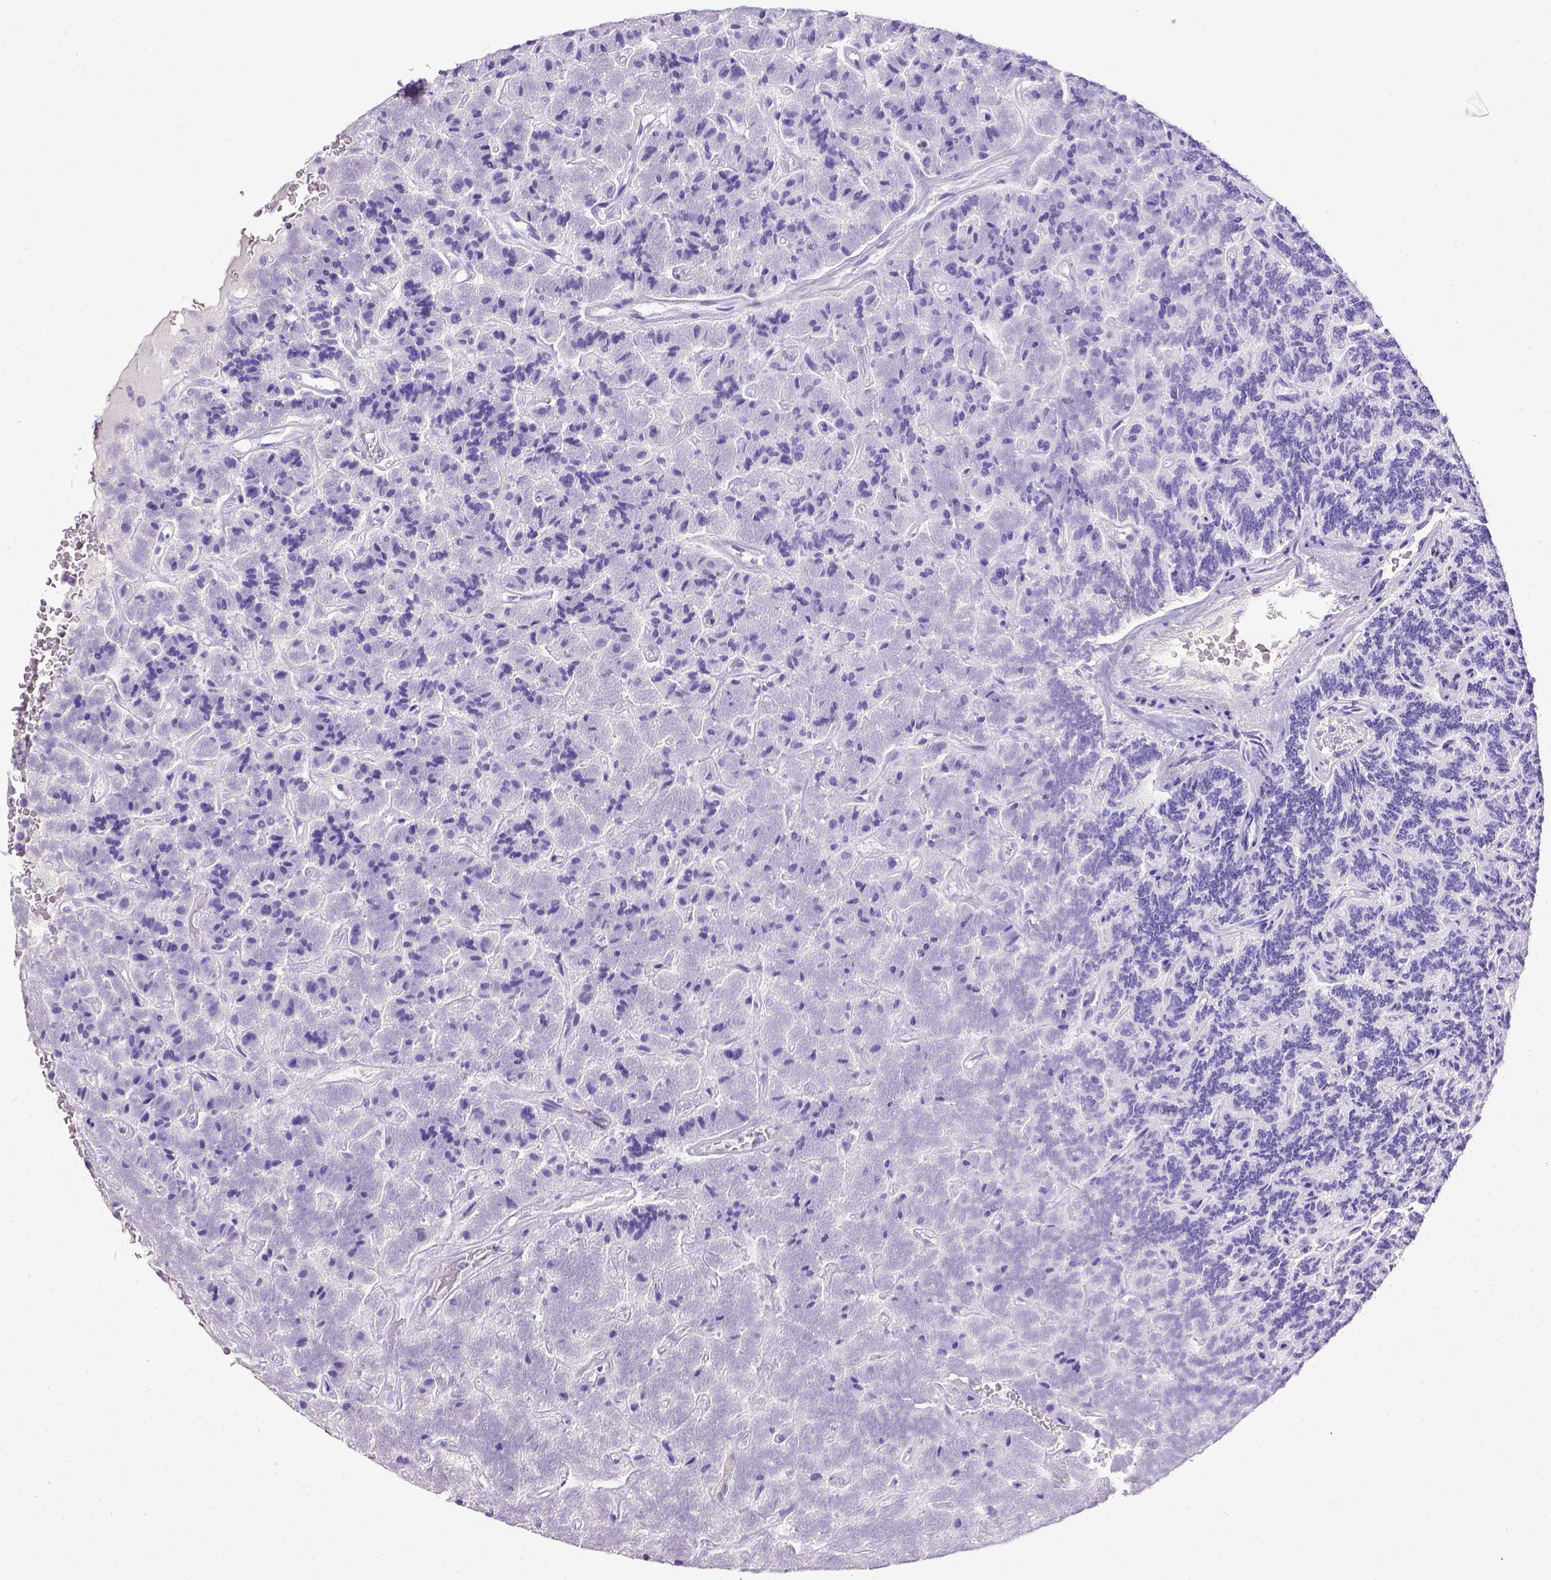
{"staining": {"intensity": "negative", "quantity": "none", "location": "none"}, "tissue": "carcinoid", "cell_type": "Tumor cells", "image_type": "cancer", "snomed": [{"axis": "morphology", "description": "Carcinoid, malignant, NOS"}, {"axis": "topography", "description": "Pancreas"}], "caption": "An image of carcinoid (malignant) stained for a protein exhibits no brown staining in tumor cells. (DAB (3,3'-diaminobenzidine) IHC visualized using brightfield microscopy, high magnification).", "gene": "ESR1", "patient": {"sex": "male", "age": 36}}